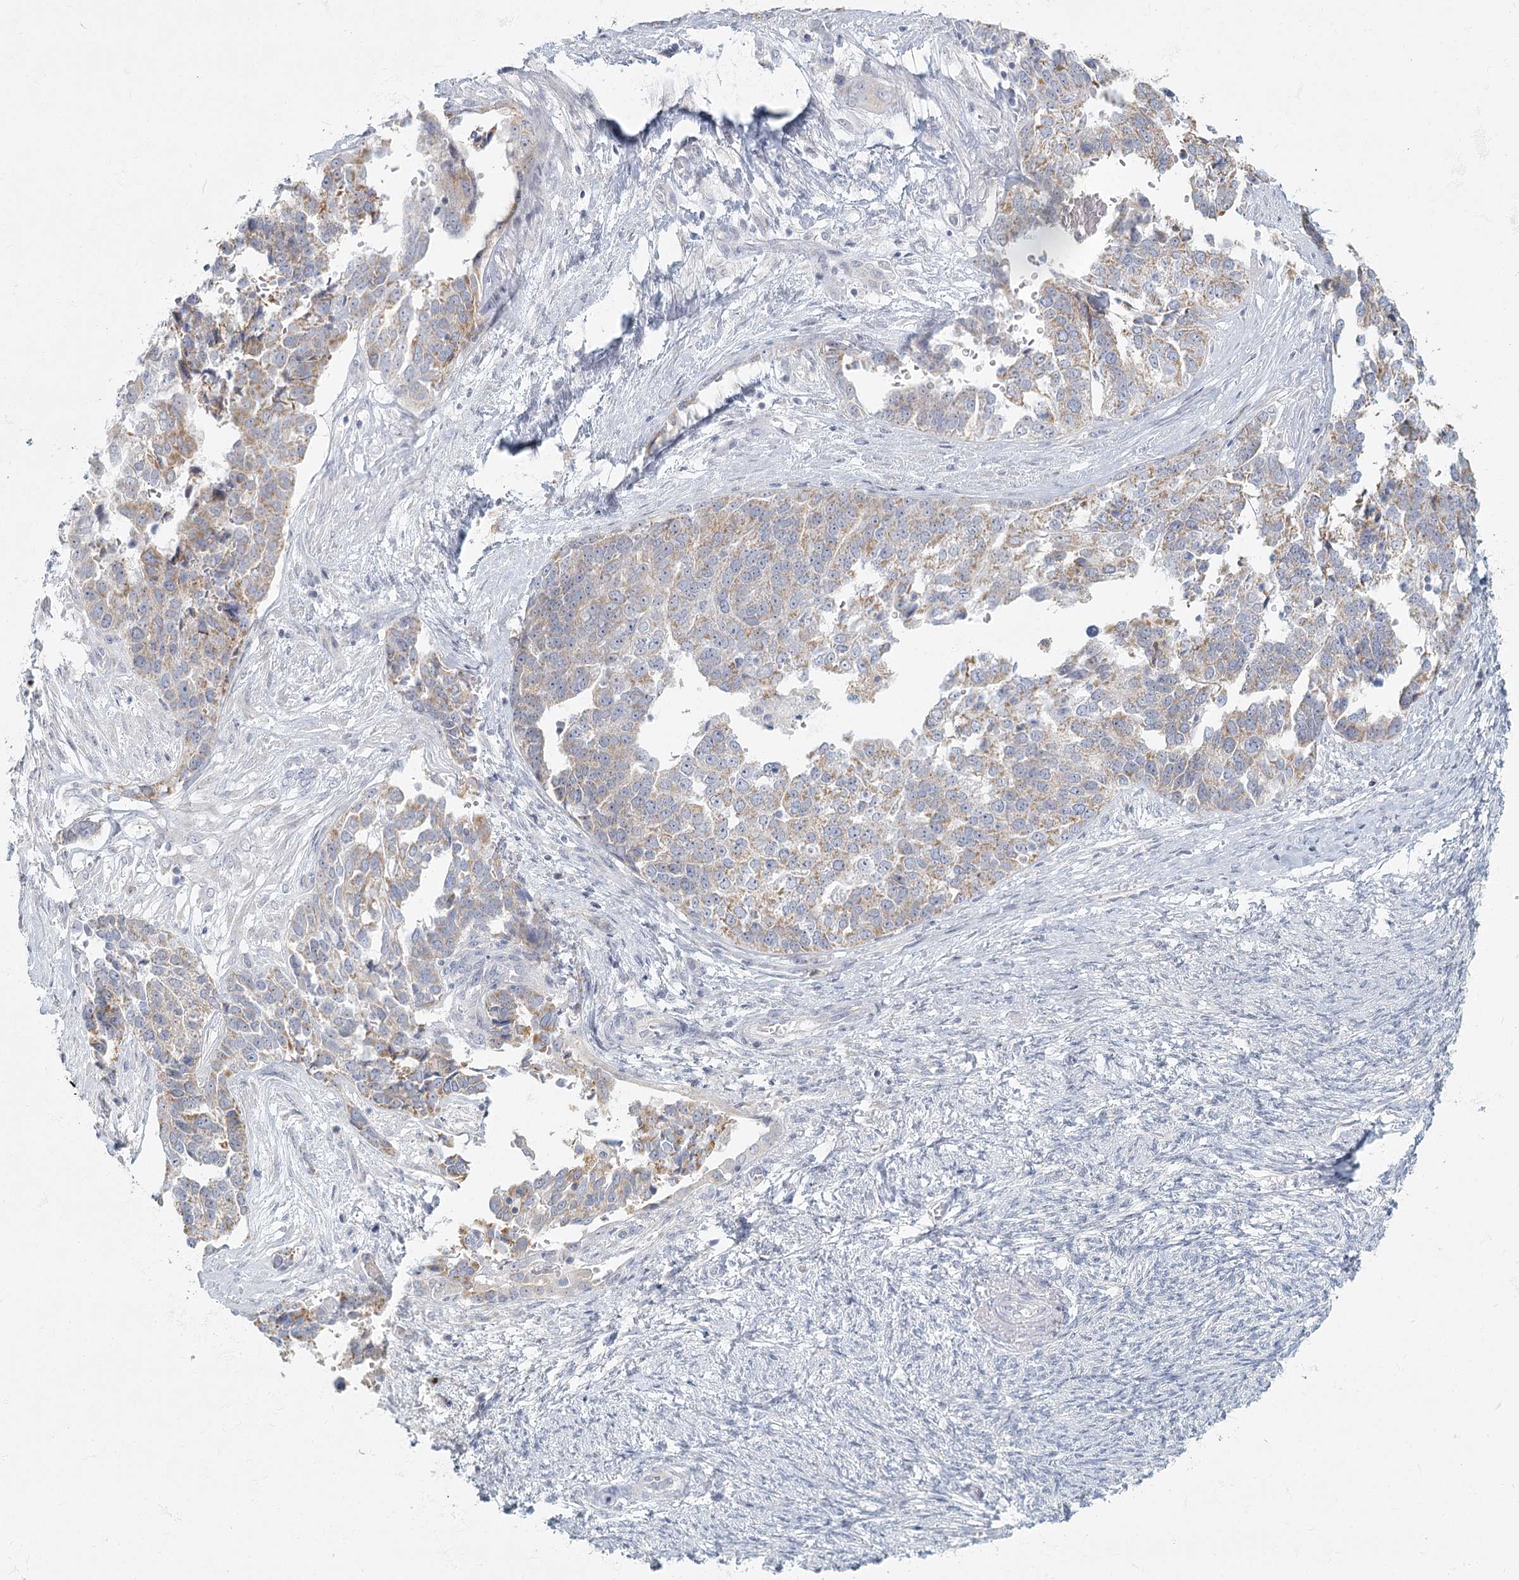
{"staining": {"intensity": "weak", "quantity": "25%-75%", "location": "cytoplasmic/membranous"}, "tissue": "ovarian cancer", "cell_type": "Tumor cells", "image_type": "cancer", "snomed": [{"axis": "morphology", "description": "Cystadenocarcinoma, serous, NOS"}, {"axis": "topography", "description": "Ovary"}], "caption": "Ovarian serous cystadenocarcinoma stained with immunohistochemistry (IHC) displays weak cytoplasmic/membranous expression in about 25%-75% of tumor cells.", "gene": "FAM110C", "patient": {"sex": "female", "age": 44}}